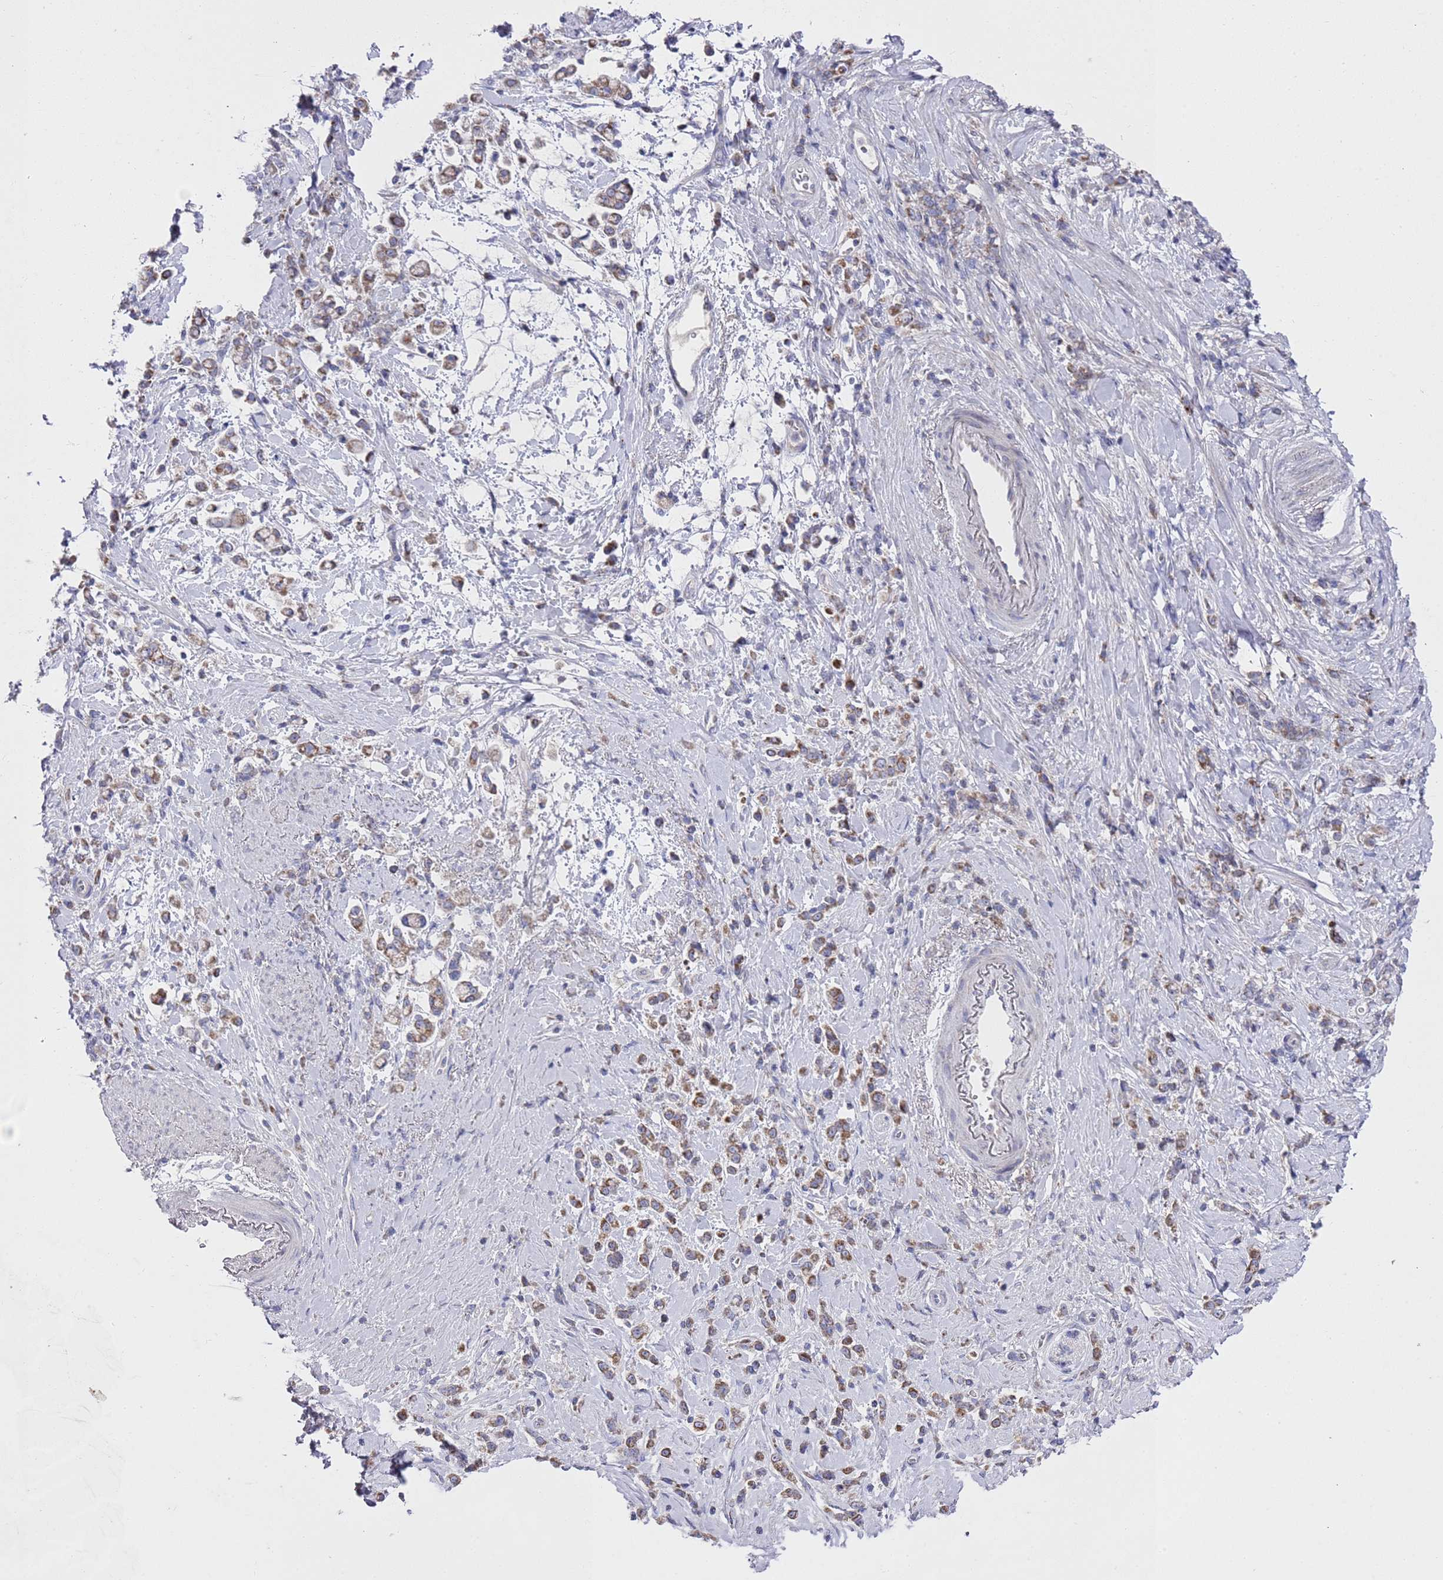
{"staining": {"intensity": "weak", "quantity": ">75%", "location": "cytoplasmic/membranous"}, "tissue": "stomach cancer", "cell_type": "Tumor cells", "image_type": "cancer", "snomed": [{"axis": "morphology", "description": "Adenocarcinoma, NOS"}, {"axis": "topography", "description": "Stomach"}], "caption": "Stomach cancer was stained to show a protein in brown. There is low levels of weak cytoplasmic/membranous staining in approximately >75% of tumor cells.", "gene": "NPEPPS", "patient": {"sex": "female", "age": 60}}